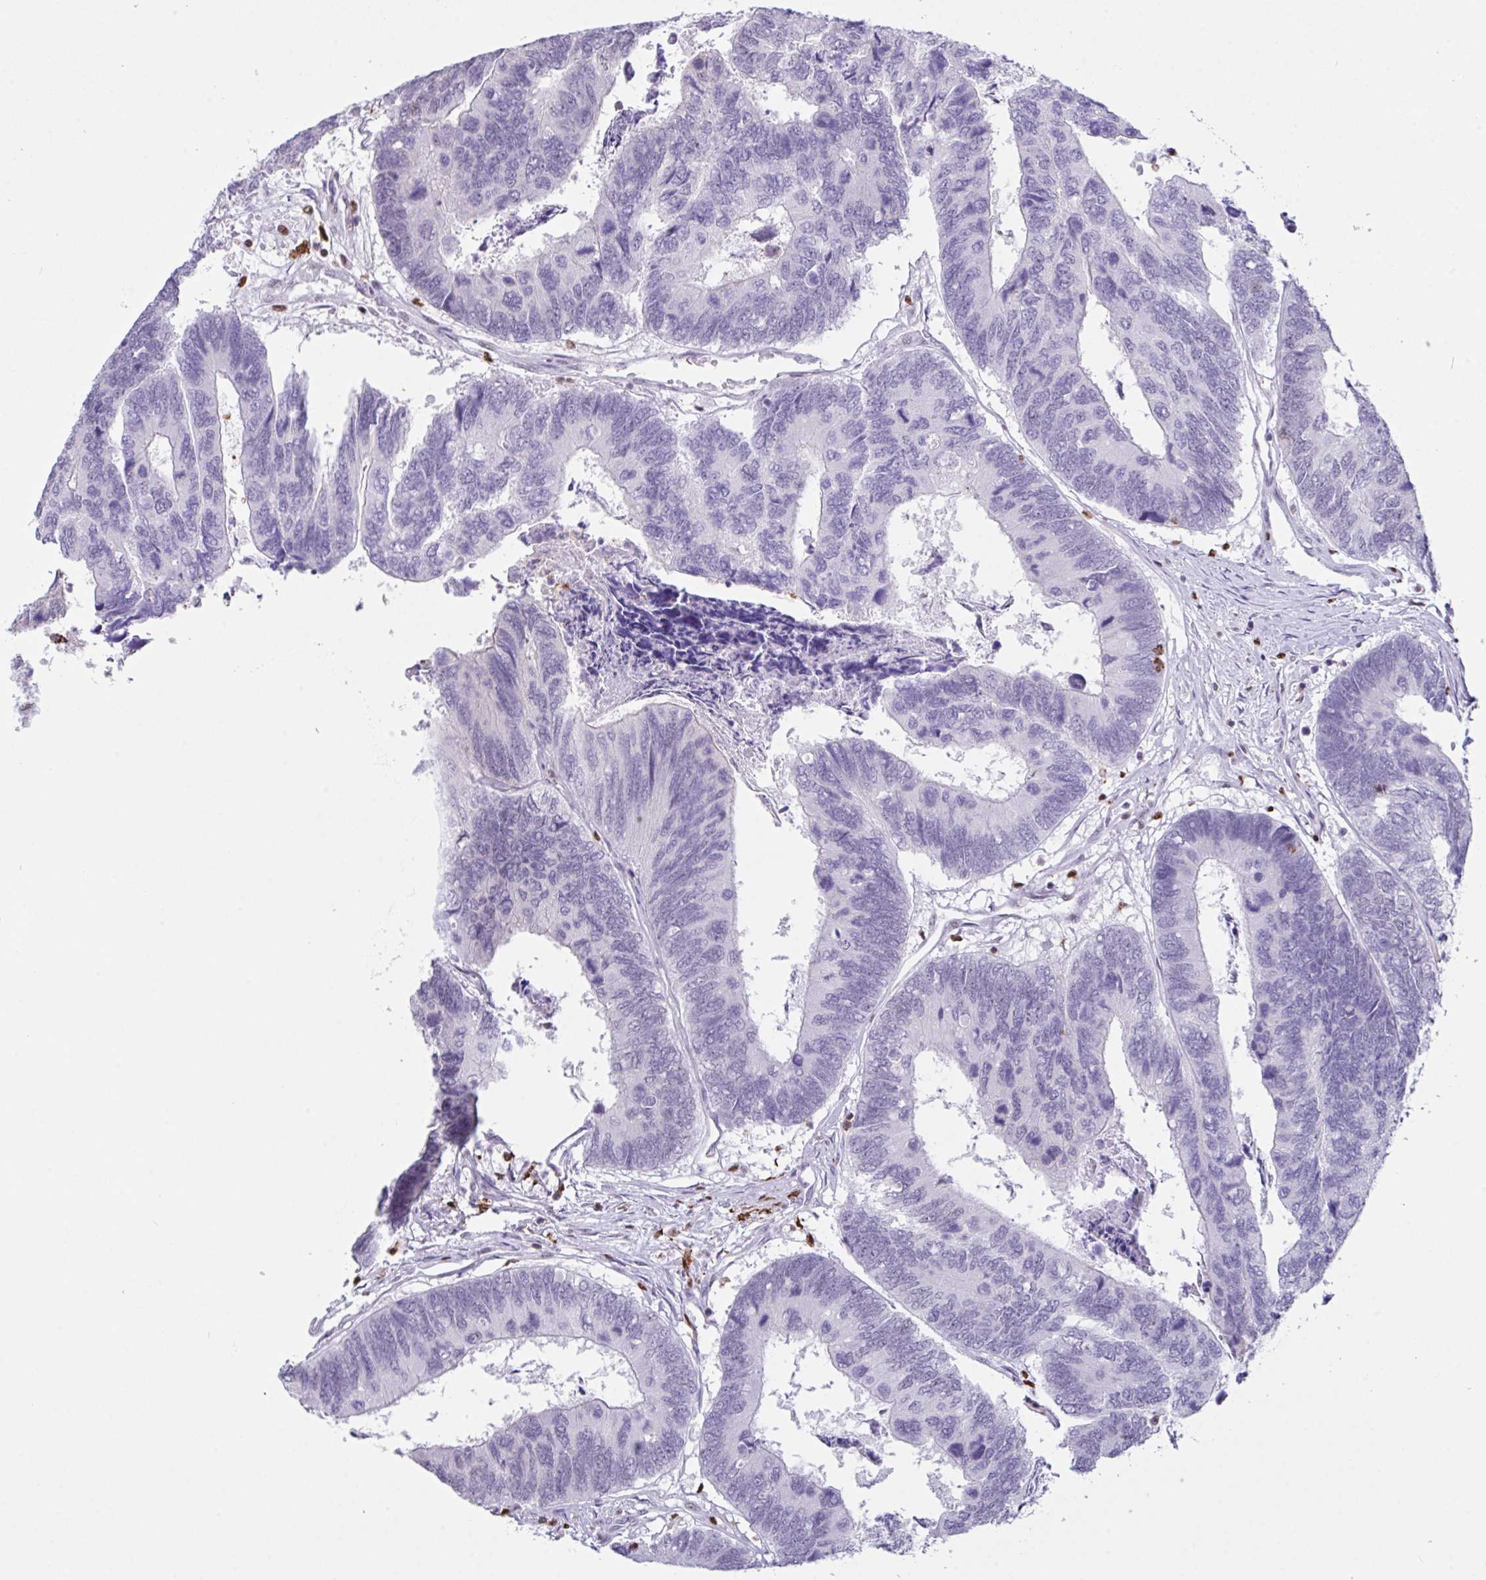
{"staining": {"intensity": "negative", "quantity": "none", "location": "none"}, "tissue": "colorectal cancer", "cell_type": "Tumor cells", "image_type": "cancer", "snomed": [{"axis": "morphology", "description": "Adenocarcinoma, NOS"}, {"axis": "topography", "description": "Colon"}], "caption": "Tumor cells show no significant protein staining in adenocarcinoma (colorectal). The staining was performed using DAB (3,3'-diaminobenzidine) to visualize the protein expression in brown, while the nuclei were stained in blue with hematoxylin (Magnification: 20x).", "gene": "BTBD10", "patient": {"sex": "female", "age": 67}}